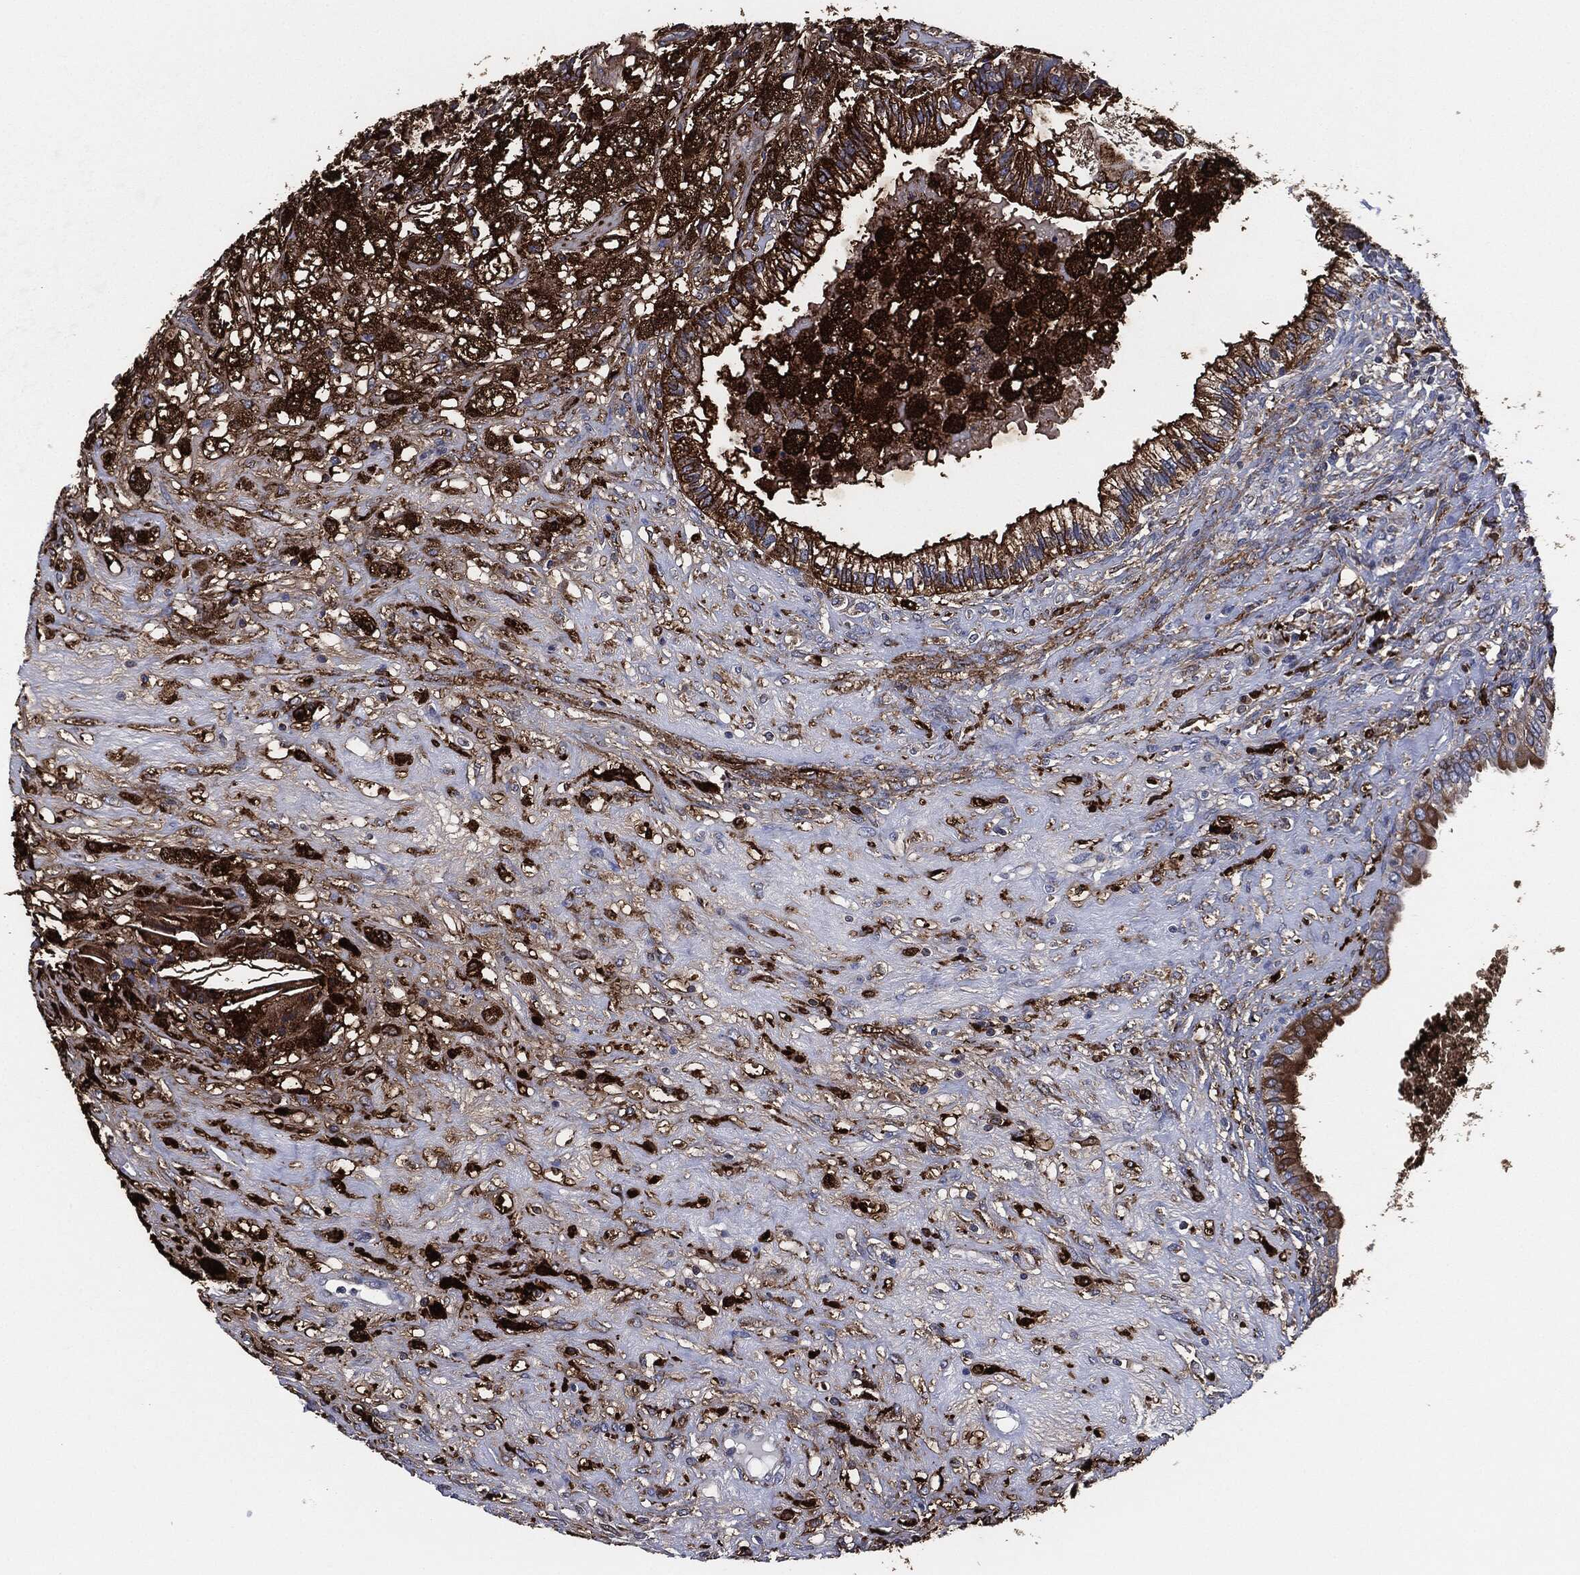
{"staining": {"intensity": "strong", "quantity": "25%-75%", "location": "cytoplasmic/membranous"}, "tissue": "testis cancer", "cell_type": "Tumor cells", "image_type": "cancer", "snomed": [{"axis": "morphology", "description": "Seminoma, NOS"}, {"axis": "morphology", "description": "Carcinoma, Embryonal, NOS"}, {"axis": "topography", "description": "Testis"}], "caption": "DAB immunohistochemical staining of human embryonal carcinoma (testis) reveals strong cytoplasmic/membranous protein positivity in approximately 25%-75% of tumor cells.", "gene": "TMEM11", "patient": {"sex": "male", "age": 41}}